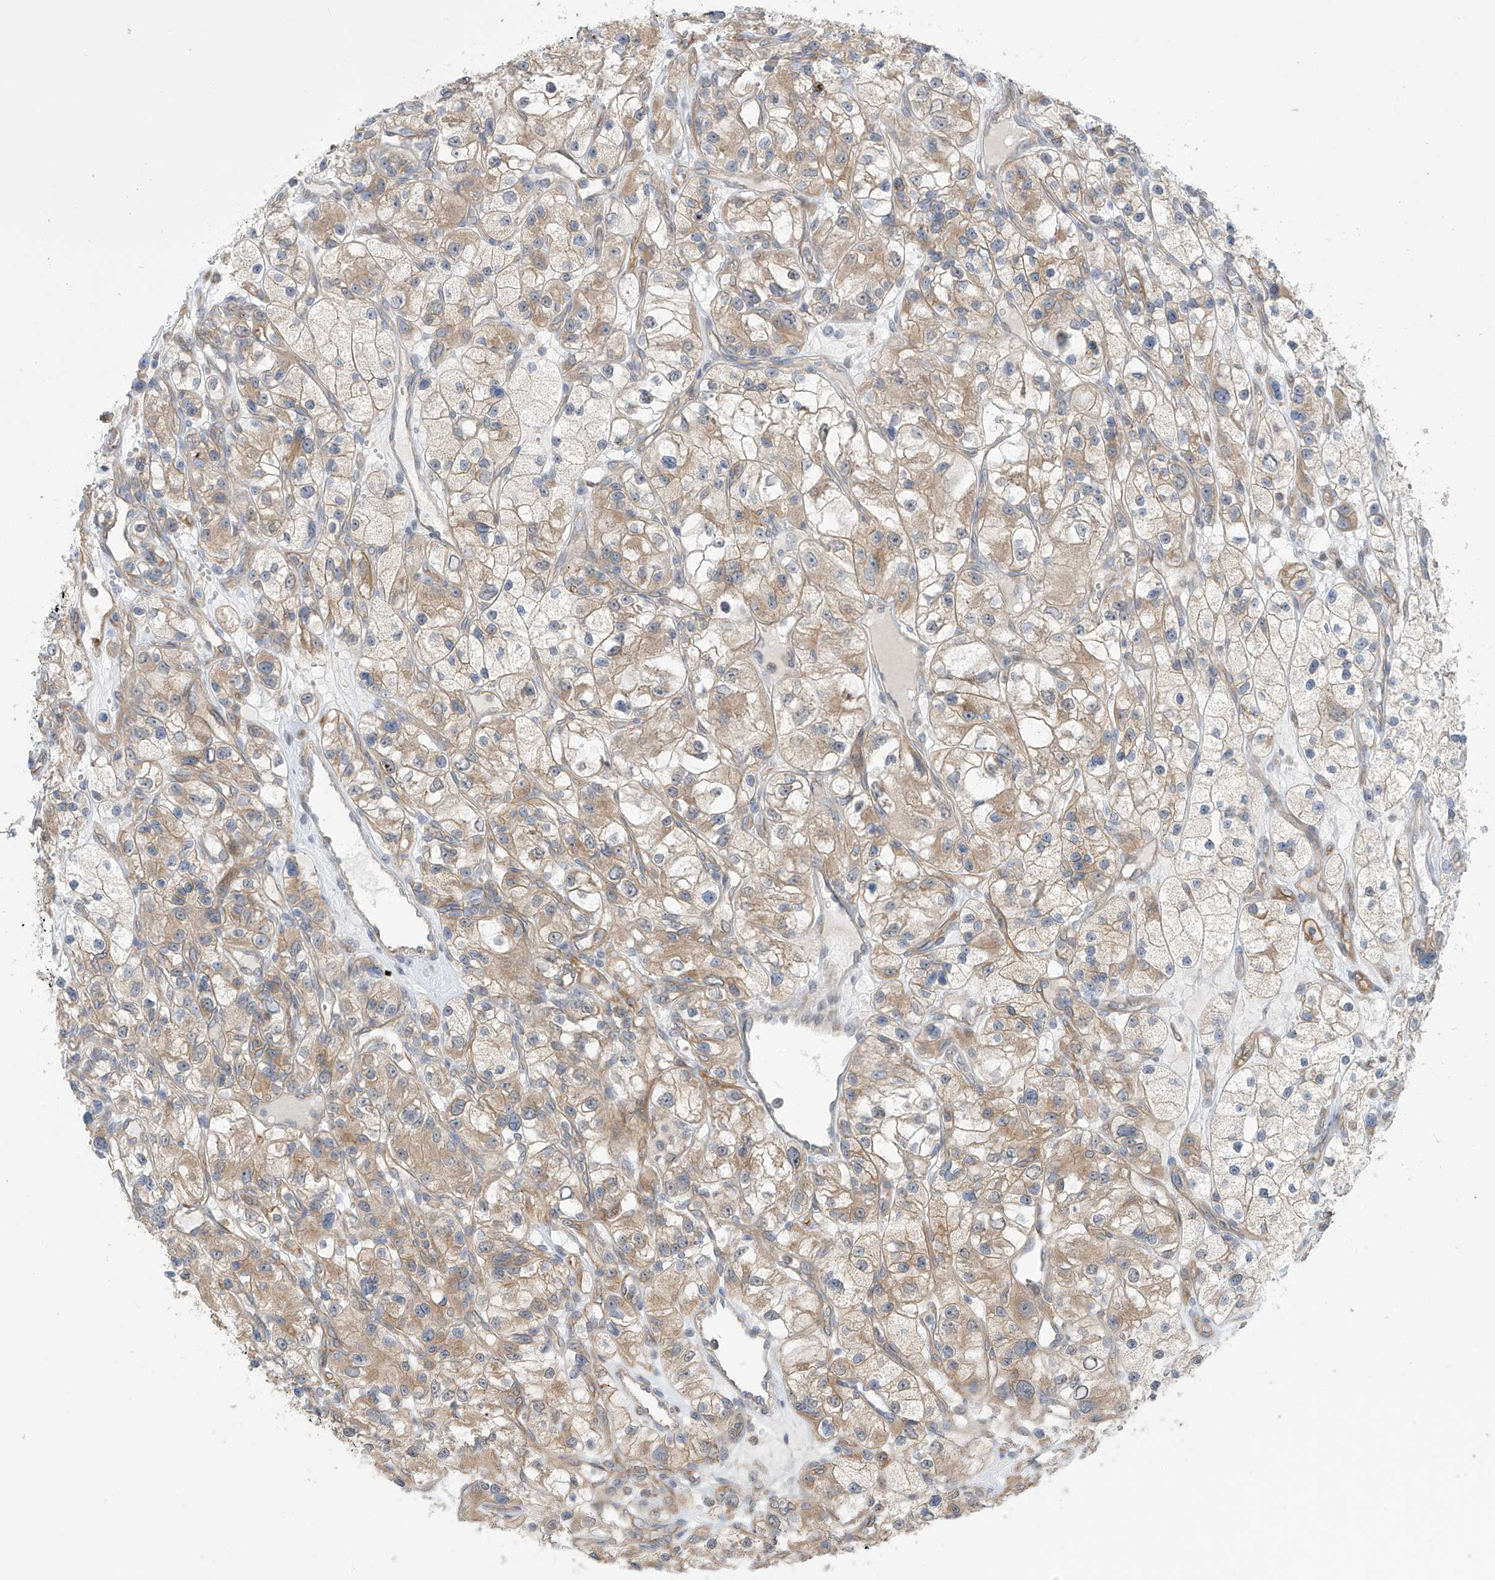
{"staining": {"intensity": "weak", "quantity": "25%-75%", "location": "cytoplasmic/membranous"}, "tissue": "renal cancer", "cell_type": "Tumor cells", "image_type": "cancer", "snomed": [{"axis": "morphology", "description": "Adenocarcinoma, NOS"}, {"axis": "topography", "description": "Kidney"}], "caption": "Human renal adenocarcinoma stained with a protein marker demonstrates weak staining in tumor cells.", "gene": "KIAA1522", "patient": {"sex": "female", "age": 57}}